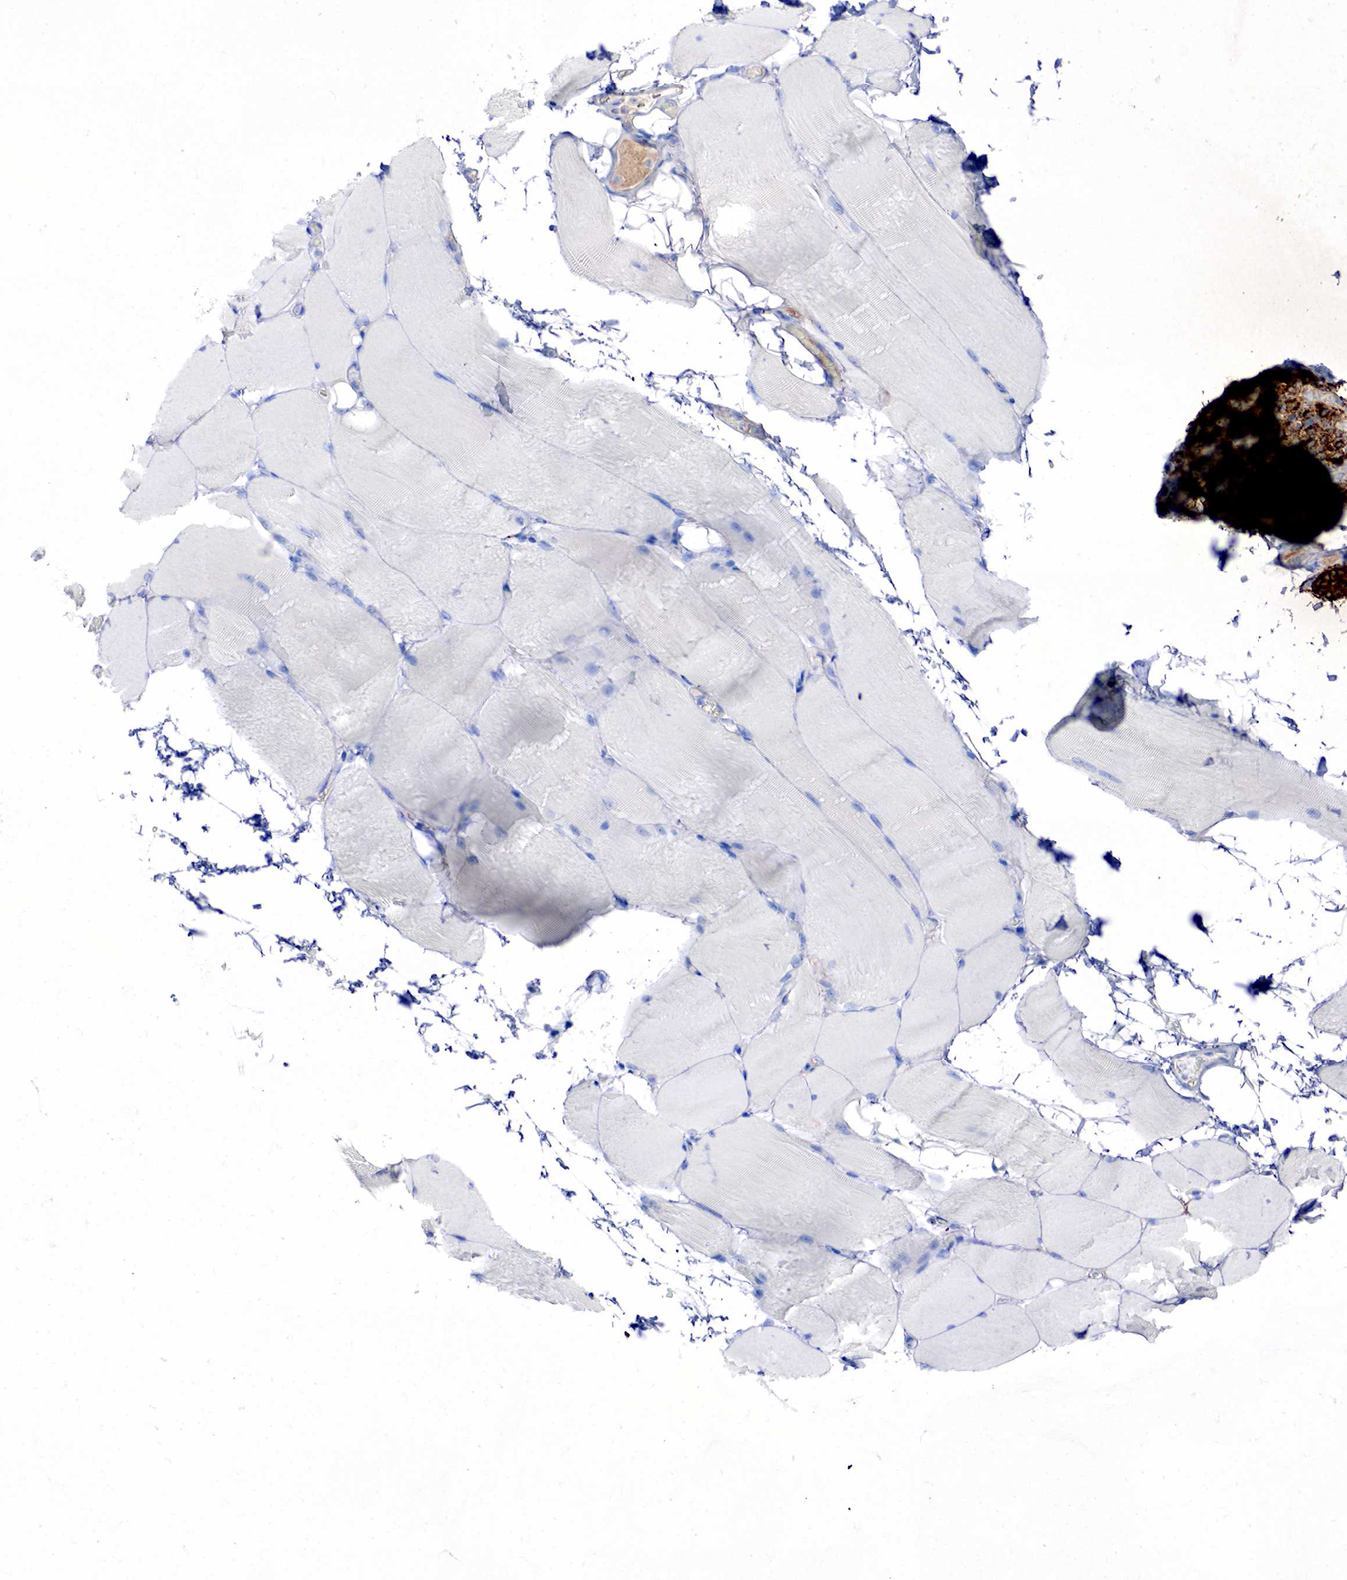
{"staining": {"intensity": "negative", "quantity": "none", "location": "none"}, "tissue": "skeletal muscle", "cell_type": "Myocytes", "image_type": "normal", "snomed": [{"axis": "morphology", "description": "Normal tissue, NOS"}, {"axis": "topography", "description": "Skeletal muscle"}, {"axis": "topography", "description": "Parathyroid gland"}], "caption": "A high-resolution histopathology image shows immunohistochemistry (IHC) staining of benign skeletal muscle, which reveals no significant expression in myocytes. The staining is performed using DAB (3,3'-diaminobenzidine) brown chromogen with nuclei counter-stained in using hematoxylin.", "gene": "CHGA", "patient": {"sex": "female", "age": 37}}